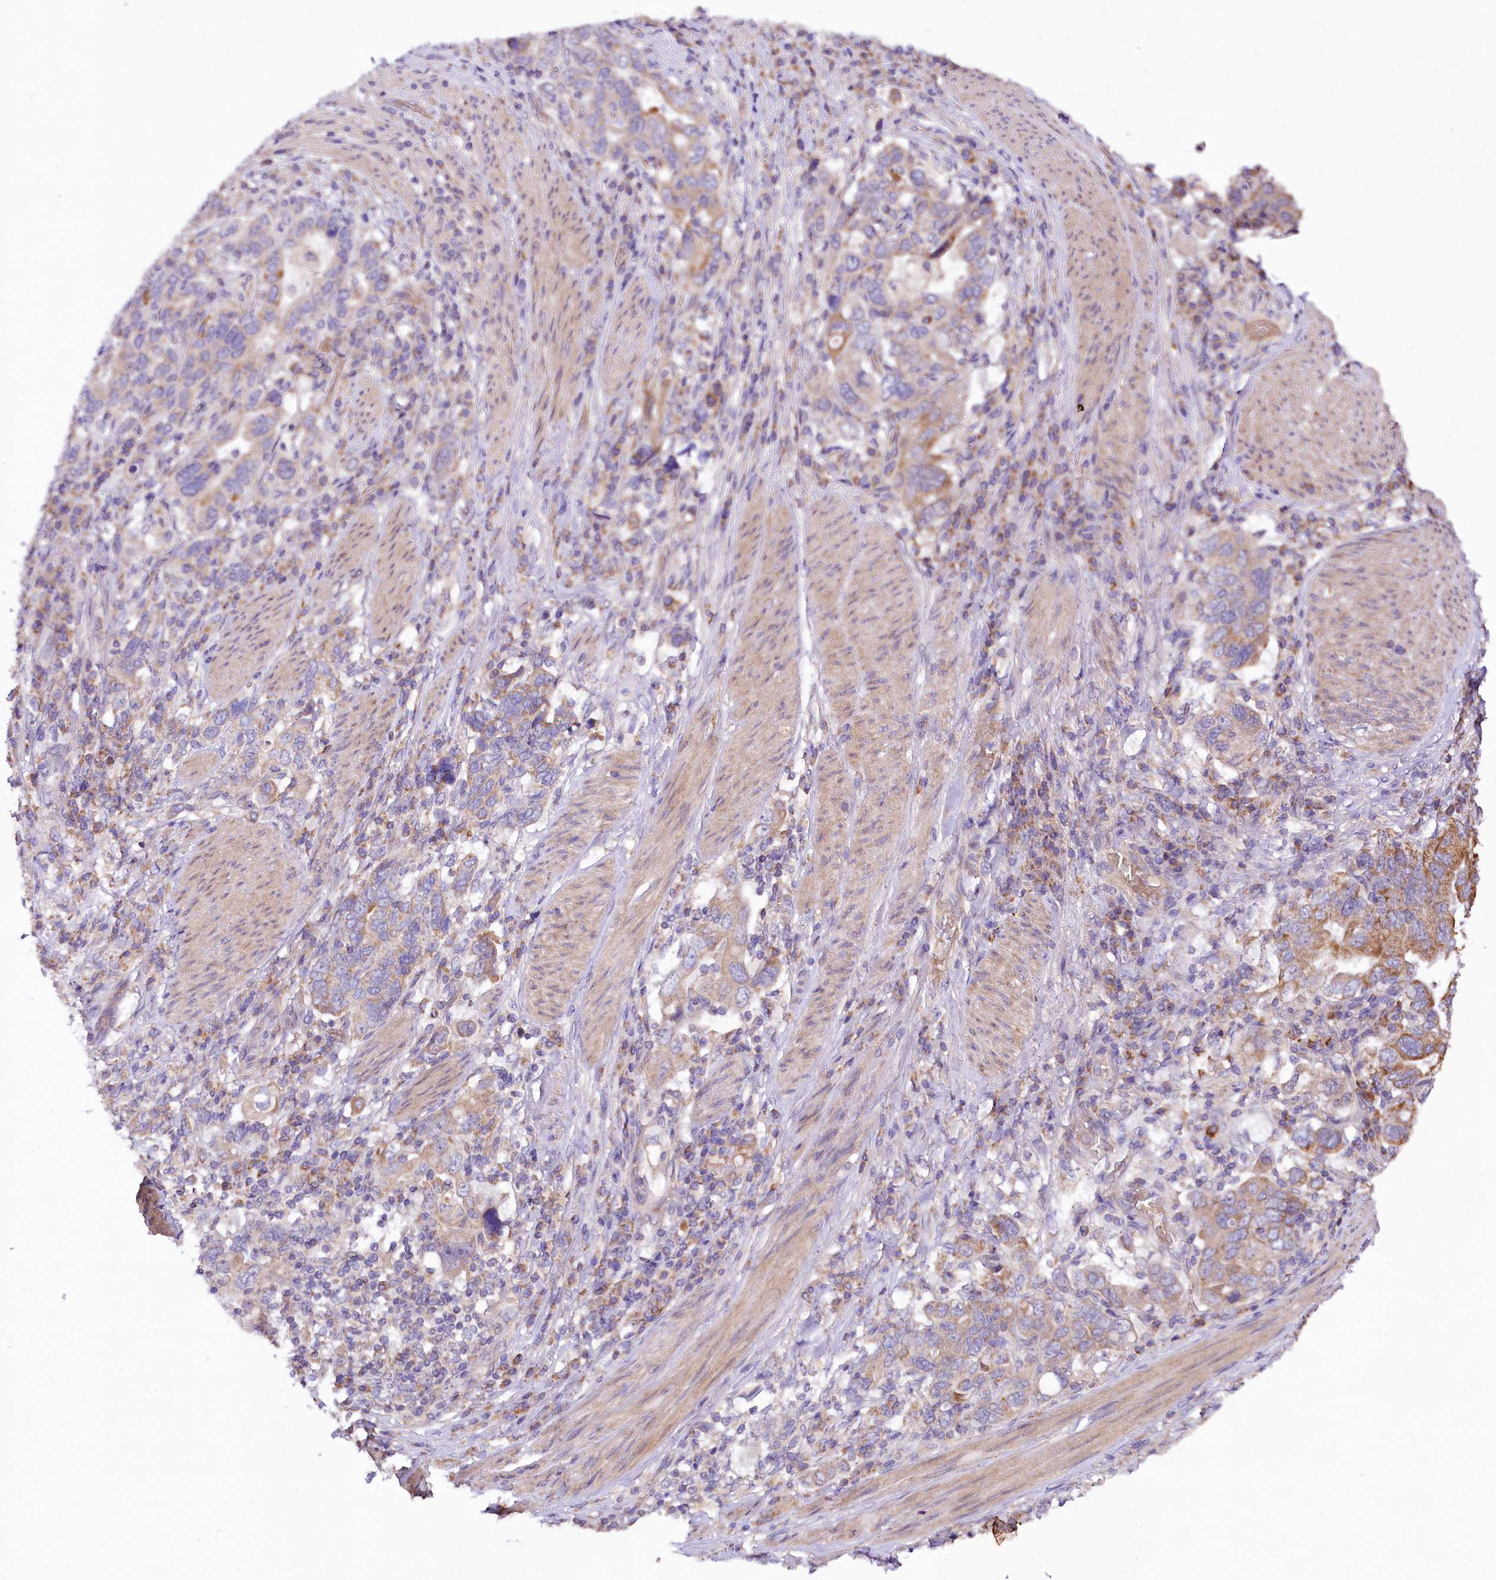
{"staining": {"intensity": "moderate", "quantity": "<25%", "location": "cytoplasmic/membranous"}, "tissue": "stomach cancer", "cell_type": "Tumor cells", "image_type": "cancer", "snomed": [{"axis": "morphology", "description": "Adenocarcinoma, NOS"}, {"axis": "topography", "description": "Stomach, upper"}], "caption": "Stomach adenocarcinoma stained with DAB immunohistochemistry shows low levels of moderate cytoplasmic/membranous positivity in approximately <25% of tumor cells. Using DAB (3,3'-diaminobenzidine) (brown) and hematoxylin (blue) stains, captured at high magnification using brightfield microscopy.", "gene": "ZNF45", "patient": {"sex": "male", "age": 62}}